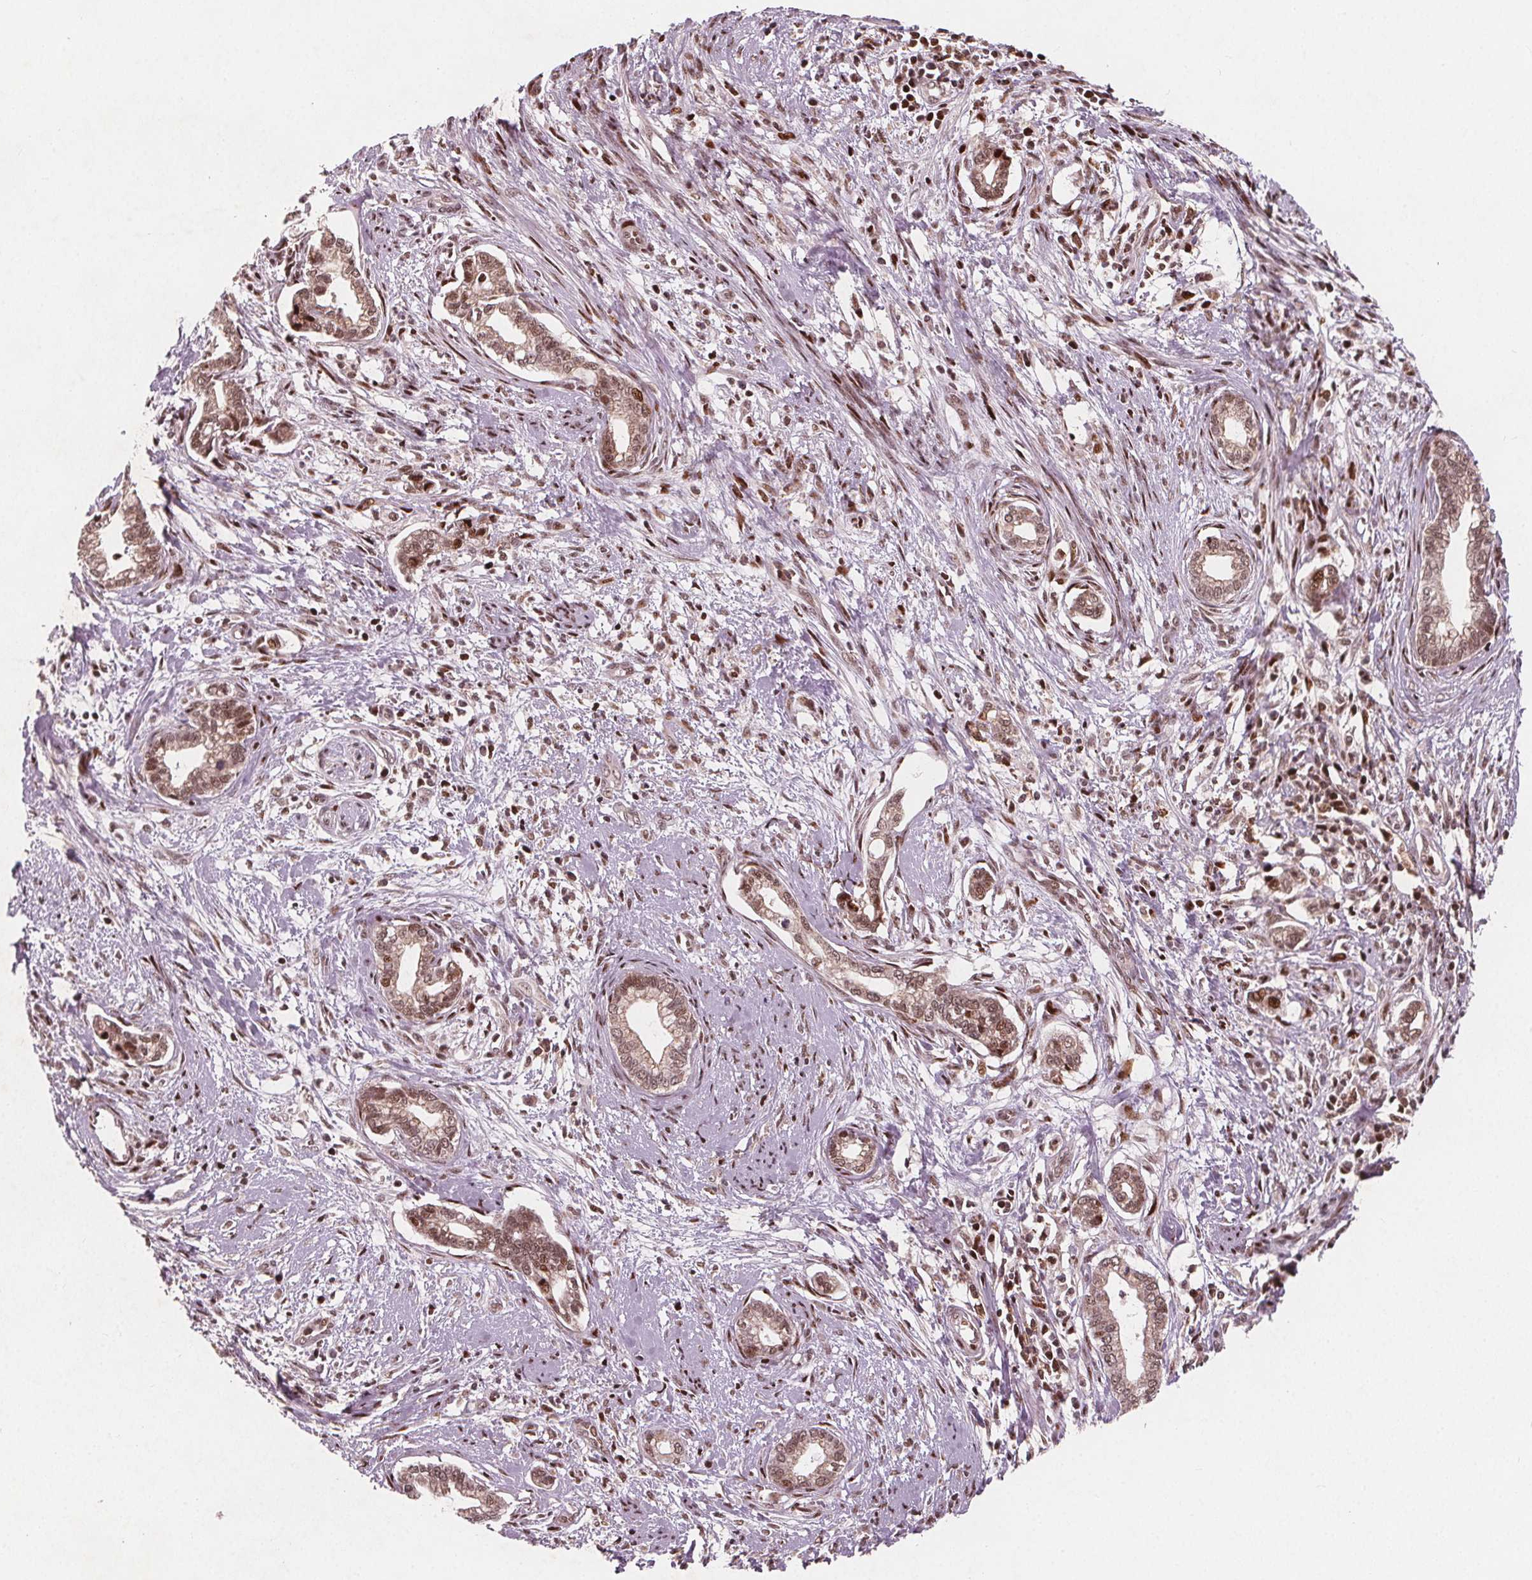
{"staining": {"intensity": "moderate", "quantity": ">75%", "location": "cytoplasmic/membranous,nuclear"}, "tissue": "cervical cancer", "cell_type": "Tumor cells", "image_type": "cancer", "snomed": [{"axis": "morphology", "description": "Adenocarcinoma, NOS"}, {"axis": "topography", "description": "Cervix"}], "caption": "Moderate cytoplasmic/membranous and nuclear staining for a protein is present in about >75% of tumor cells of cervical adenocarcinoma using IHC.", "gene": "SNRNP35", "patient": {"sex": "female", "age": 62}}